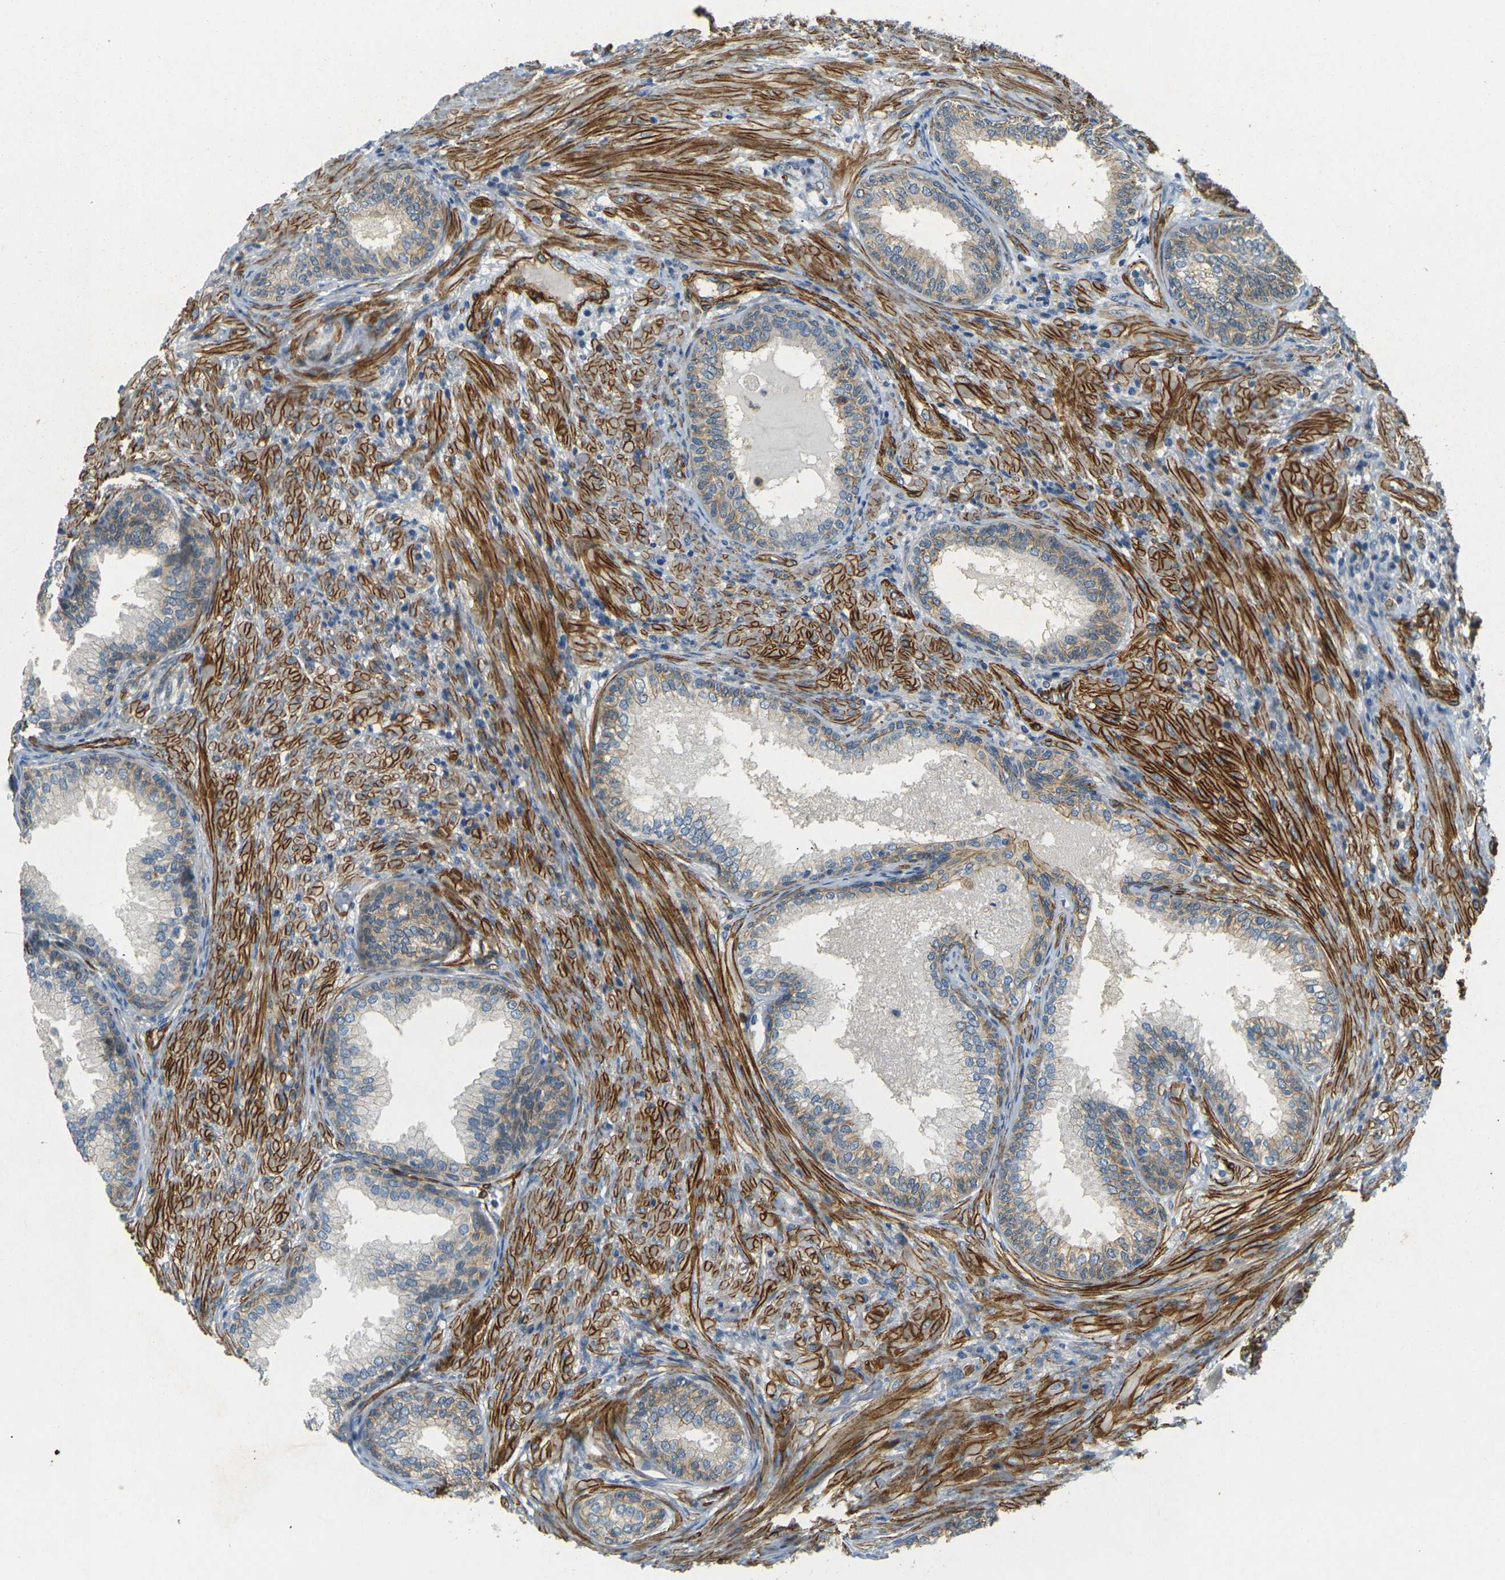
{"staining": {"intensity": "moderate", "quantity": "25%-75%", "location": "cytoplasmic/membranous"}, "tissue": "prostate", "cell_type": "Glandular cells", "image_type": "normal", "snomed": [{"axis": "morphology", "description": "Normal tissue, NOS"}, {"axis": "topography", "description": "Prostate"}], "caption": "A high-resolution photomicrograph shows IHC staining of normal prostate, which exhibits moderate cytoplasmic/membranous positivity in approximately 25%-75% of glandular cells.", "gene": "EPHA7", "patient": {"sex": "male", "age": 76}}